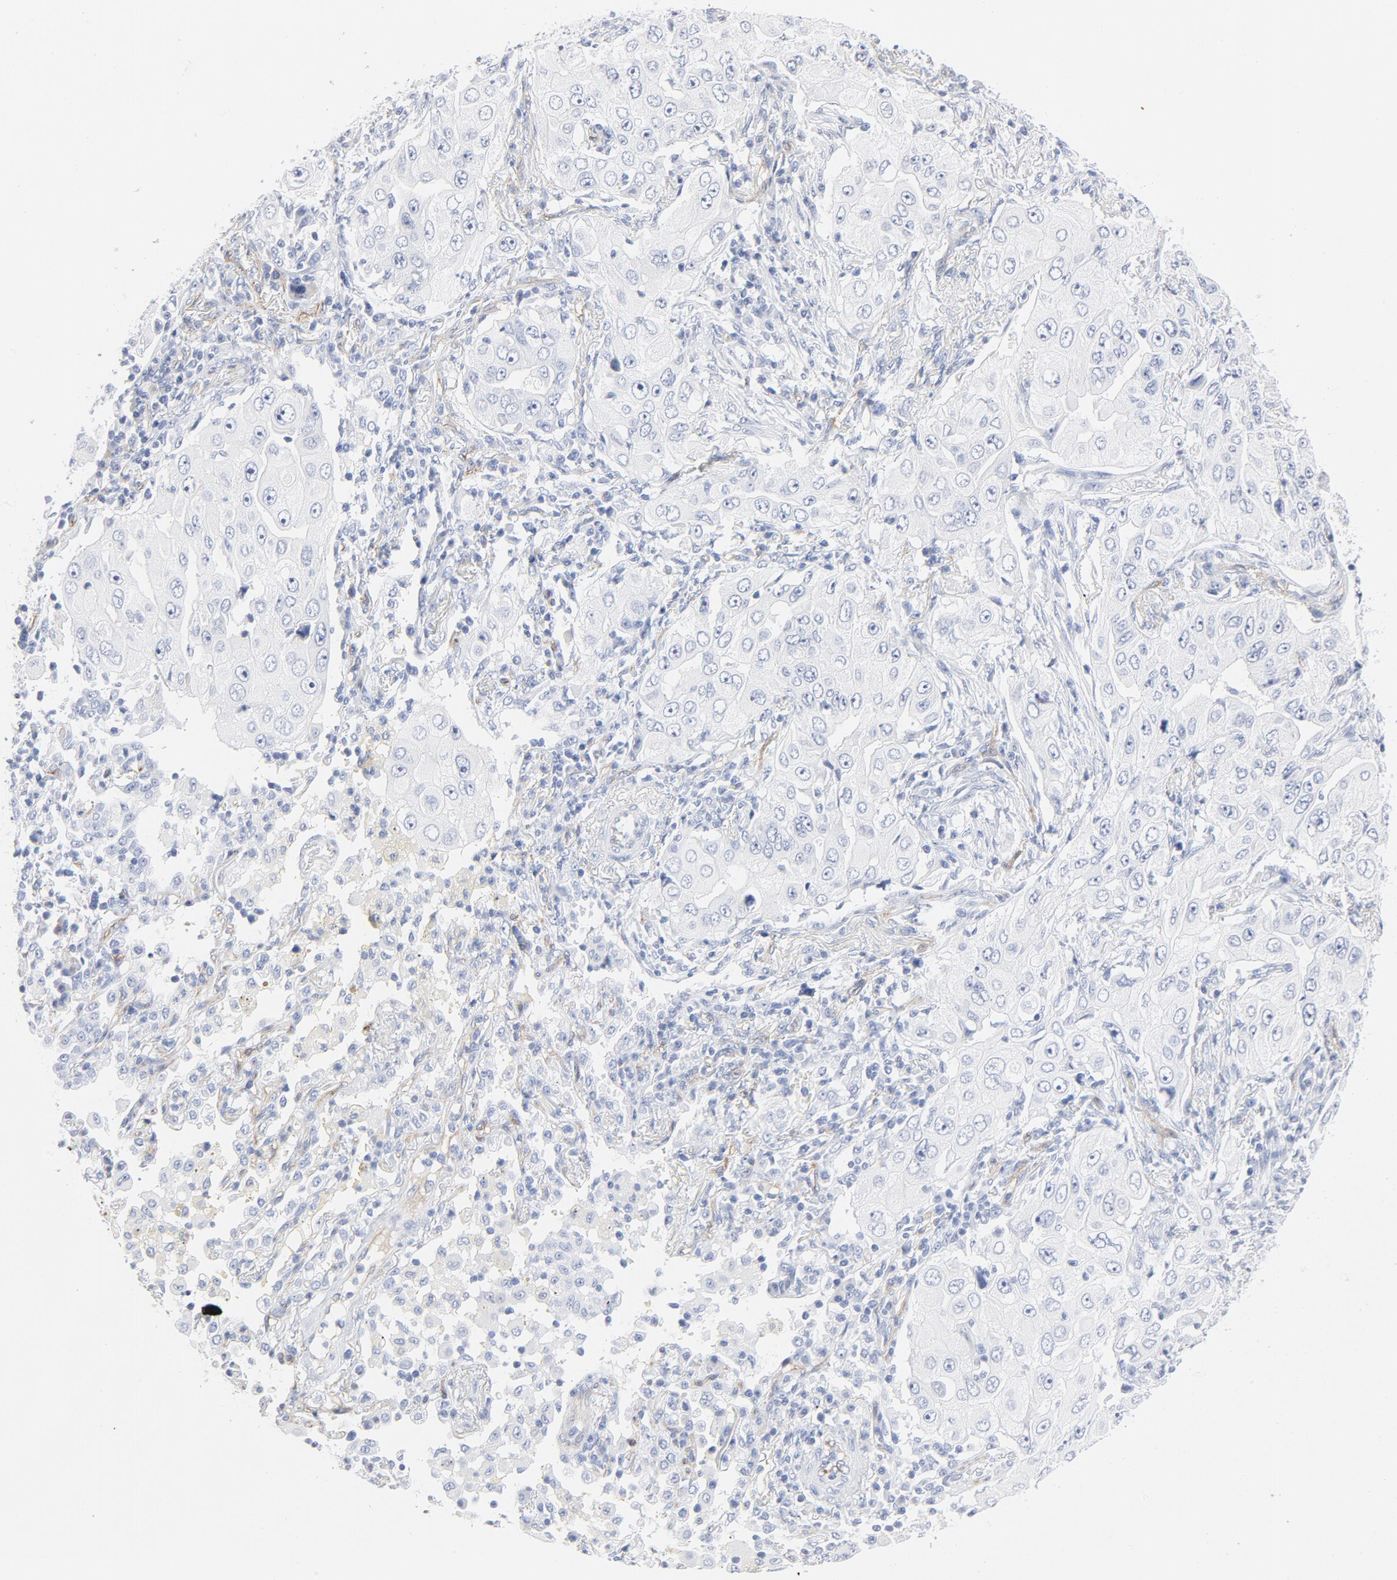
{"staining": {"intensity": "negative", "quantity": "none", "location": "none"}, "tissue": "lung cancer", "cell_type": "Tumor cells", "image_type": "cancer", "snomed": [{"axis": "morphology", "description": "Adenocarcinoma, NOS"}, {"axis": "topography", "description": "Lung"}], "caption": "Tumor cells are negative for protein expression in human lung cancer.", "gene": "SHANK3", "patient": {"sex": "male", "age": 84}}